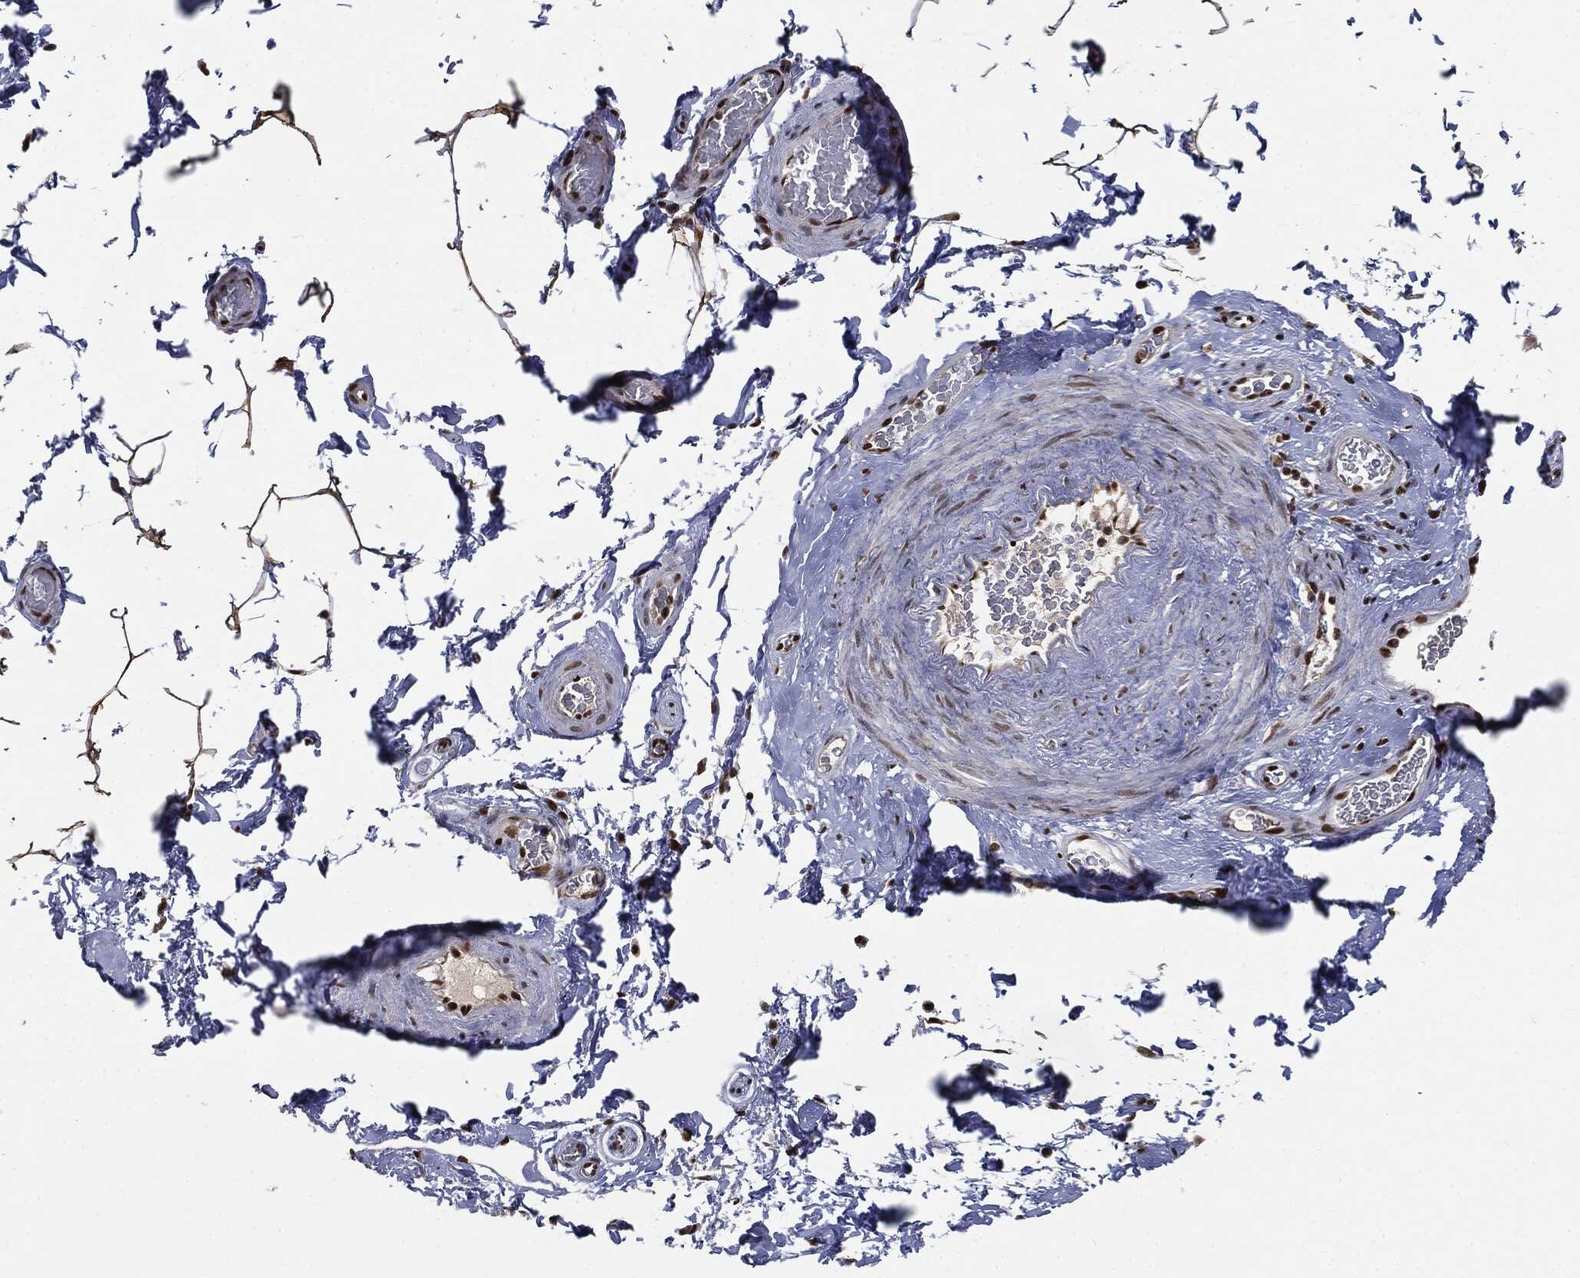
{"staining": {"intensity": "moderate", "quantity": ">75%", "location": "cytoplasmic/membranous,nuclear"}, "tissue": "adipose tissue", "cell_type": "Adipocytes", "image_type": "normal", "snomed": [{"axis": "morphology", "description": "Normal tissue, NOS"}, {"axis": "topography", "description": "Soft tissue"}, {"axis": "topography", "description": "Vascular tissue"}], "caption": "The photomicrograph exhibits a brown stain indicating the presence of a protein in the cytoplasmic/membranous,nuclear of adipocytes in adipose tissue.", "gene": "DPH2", "patient": {"sex": "male", "age": 41}}